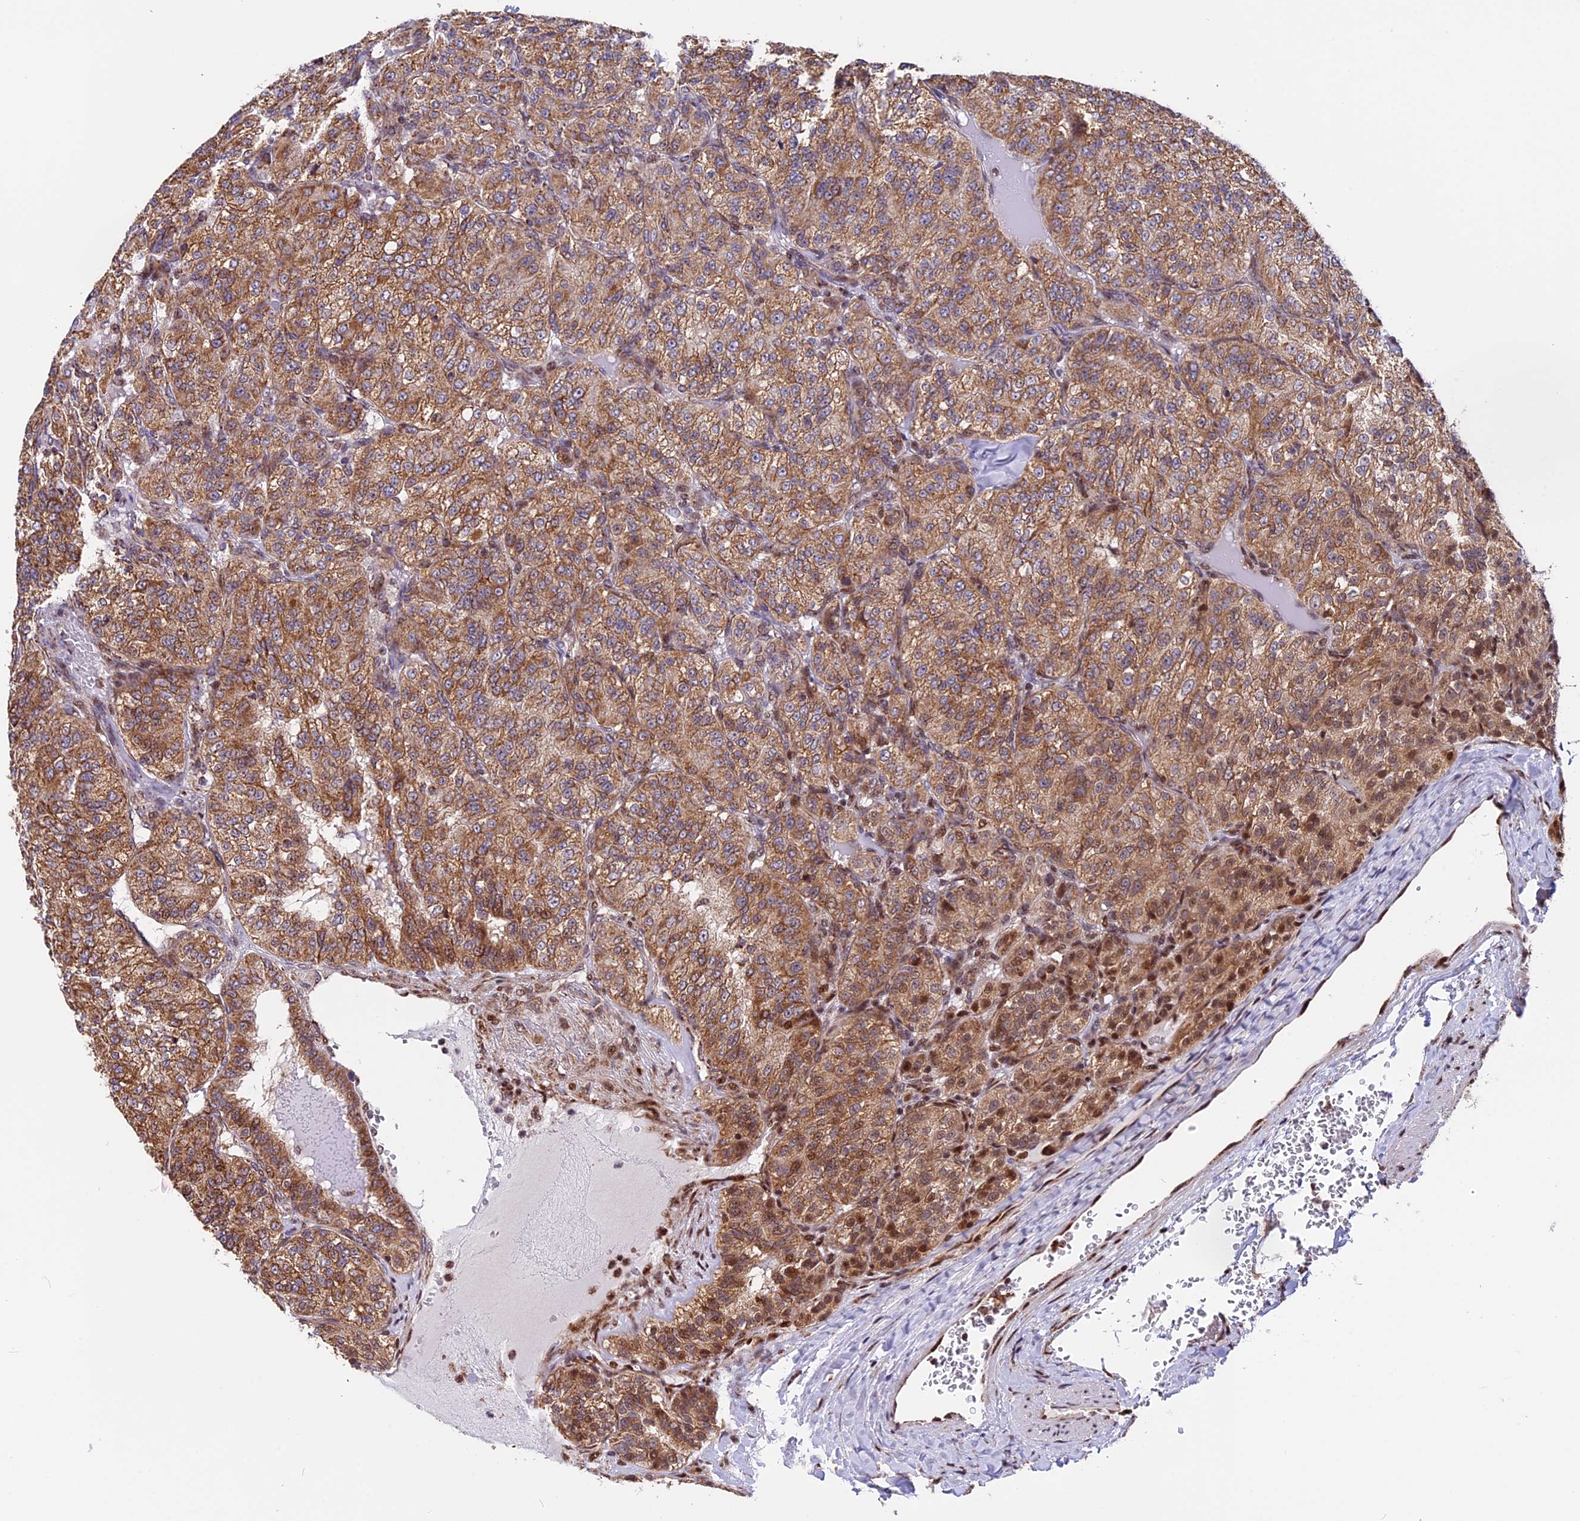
{"staining": {"intensity": "moderate", "quantity": ">75%", "location": "cytoplasmic/membranous"}, "tissue": "renal cancer", "cell_type": "Tumor cells", "image_type": "cancer", "snomed": [{"axis": "morphology", "description": "Adenocarcinoma, NOS"}, {"axis": "topography", "description": "Kidney"}], "caption": "This image exhibits renal cancer stained with immunohistochemistry to label a protein in brown. The cytoplasmic/membranous of tumor cells show moderate positivity for the protein. Nuclei are counter-stained blue.", "gene": "FAM174C", "patient": {"sex": "female", "age": 63}}